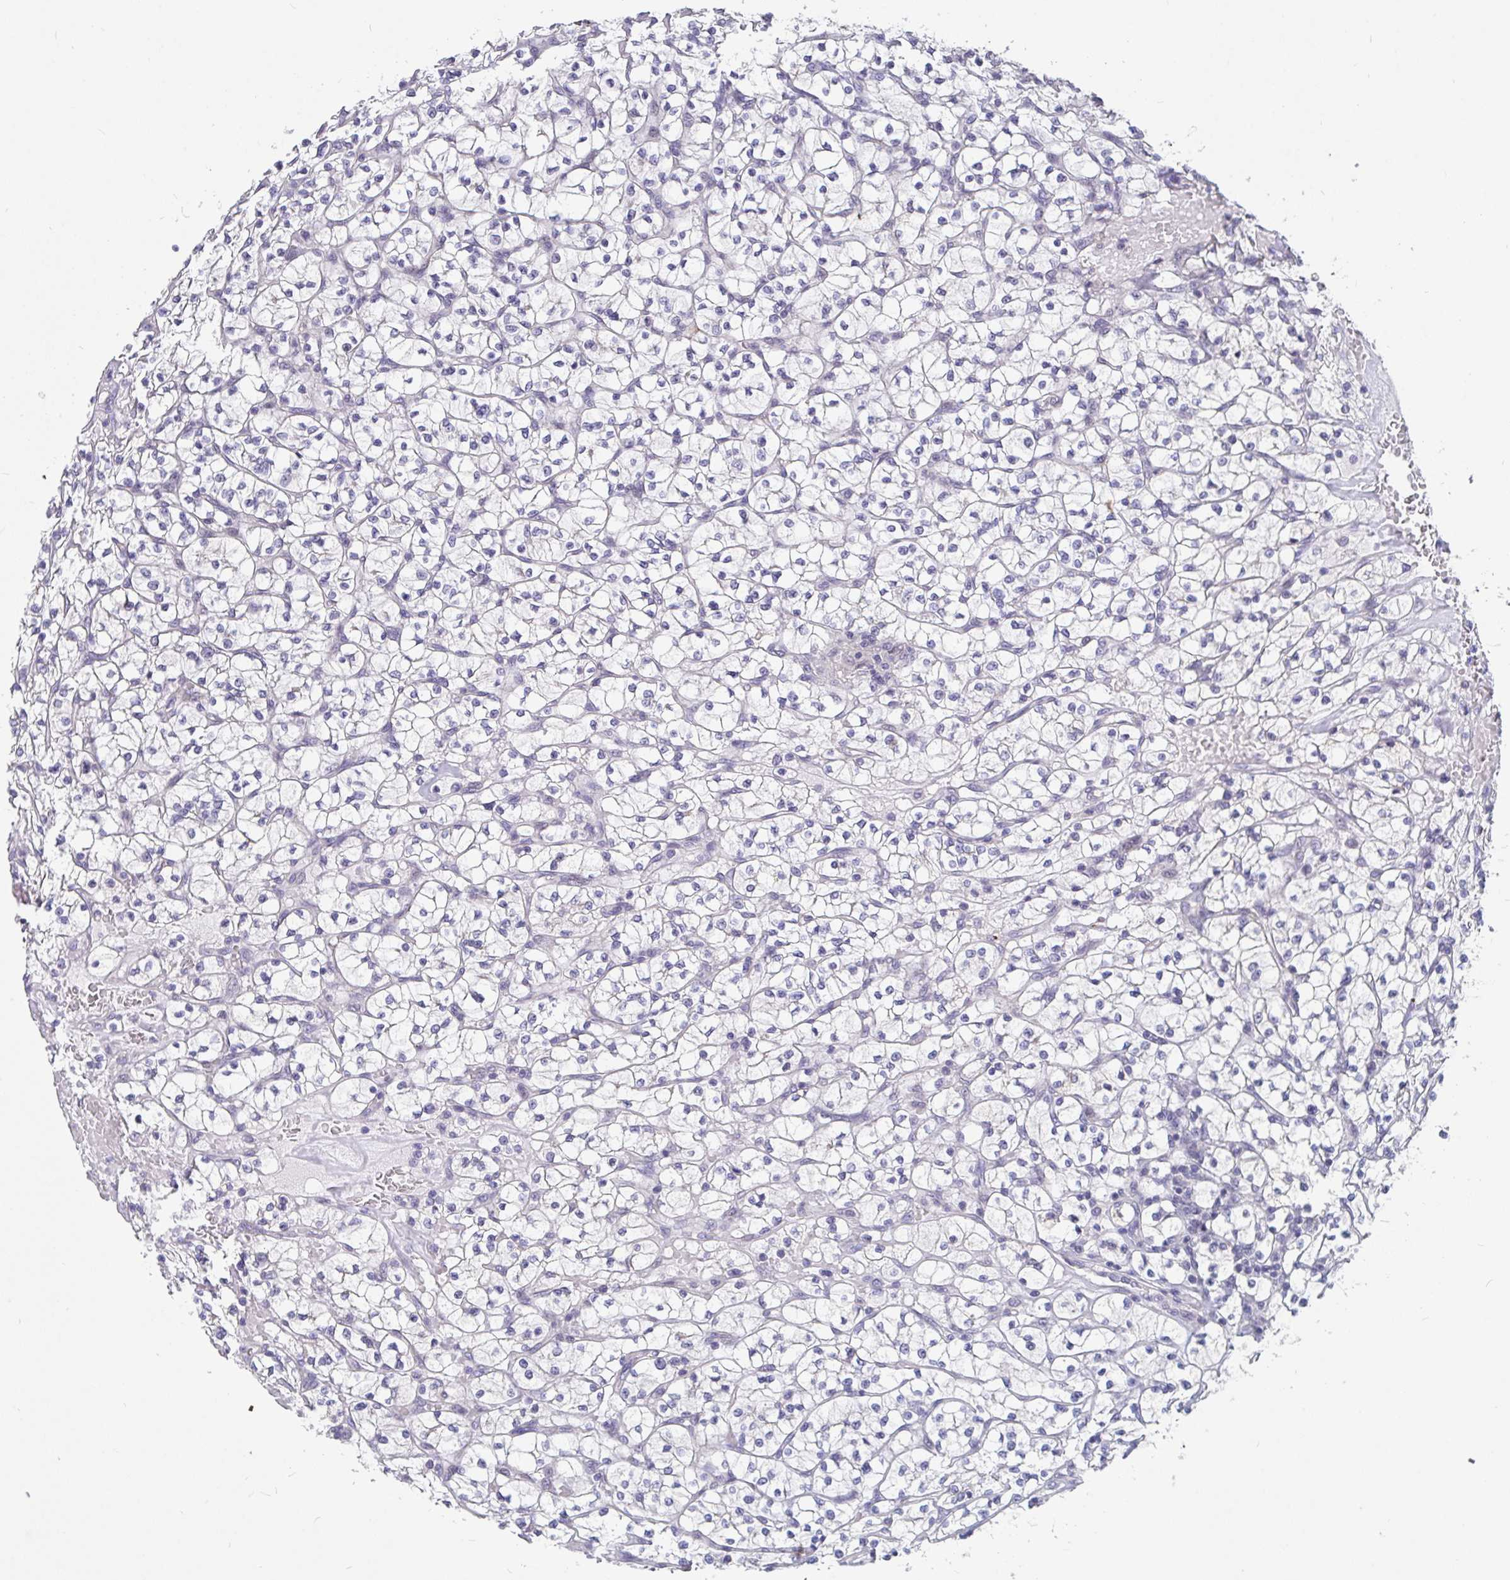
{"staining": {"intensity": "negative", "quantity": "none", "location": "none"}, "tissue": "renal cancer", "cell_type": "Tumor cells", "image_type": "cancer", "snomed": [{"axis": "morphology", "description": "Adenocarcinoma, NOS"}, {"axis": "topography", "description": "Kidney"}], "caption": "Tumor cells are negative for brown protein staining in renal cancer.", "gene": "FAM156B", "patient": {"sex": "female", "age": 64}}